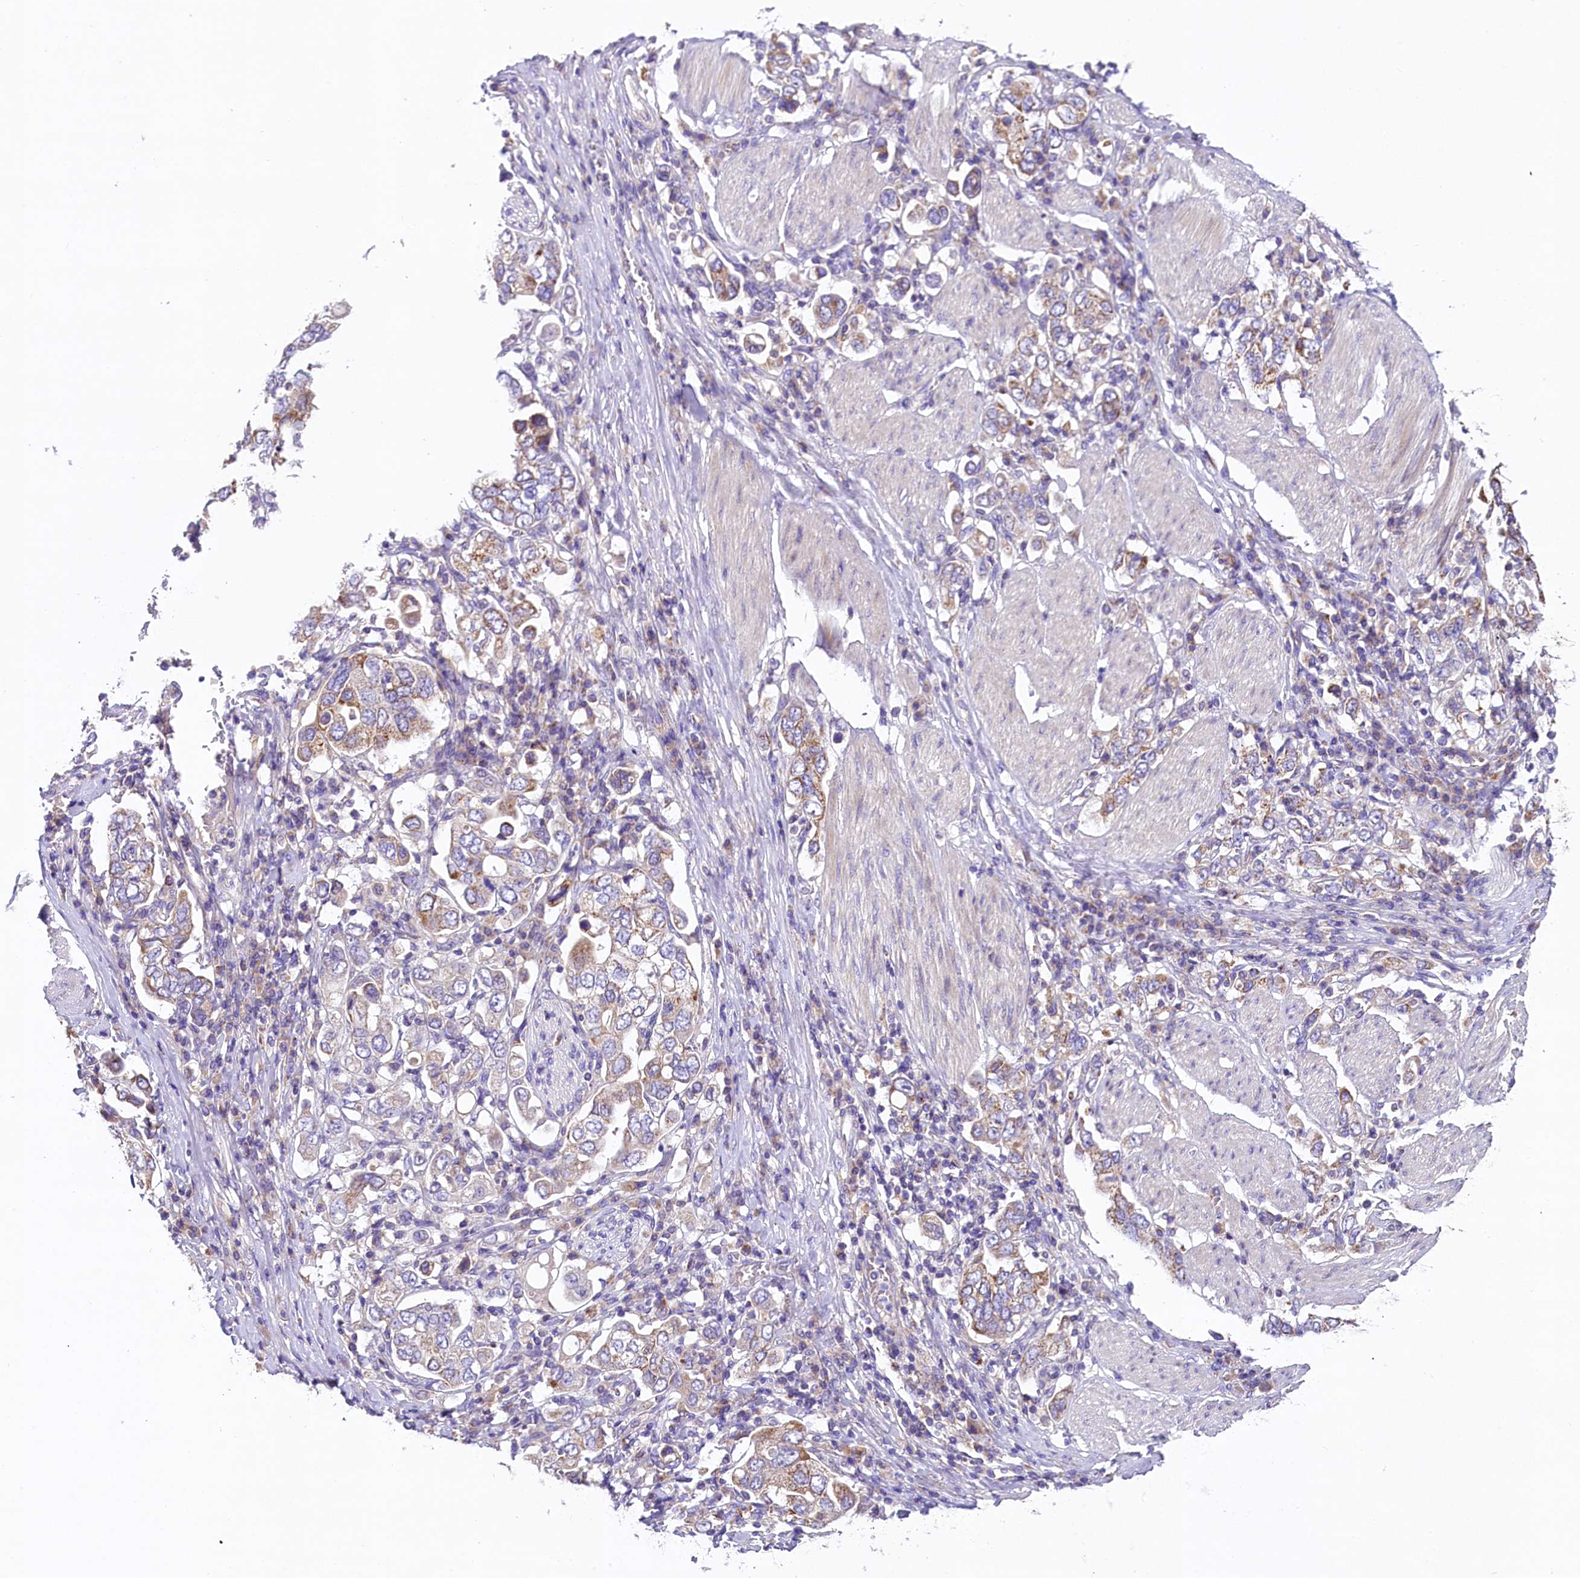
{"staining": {"intensity": "moderate", "quantity": "<25%", "location": "cytoplasmic/membranous"}, "tissue": "stomach cancer", "cell_type": "Tumor cells", "image_type": "cancer", "snomed": [{"axis": "morphology", "description": "Adenocarcinoma, NOS"}, {"axis": "topography", "description": "Stomach, upper"}], "caption": "DAB (3,3'-diaminobenzidine) immunohistochemical staining of stomach cancer displays moderate cytoplasmic/membranous protein staining in about <25% of tumor cells.", "gene": "PMPCB", "patient": {"sex": "male", "age": 62}}